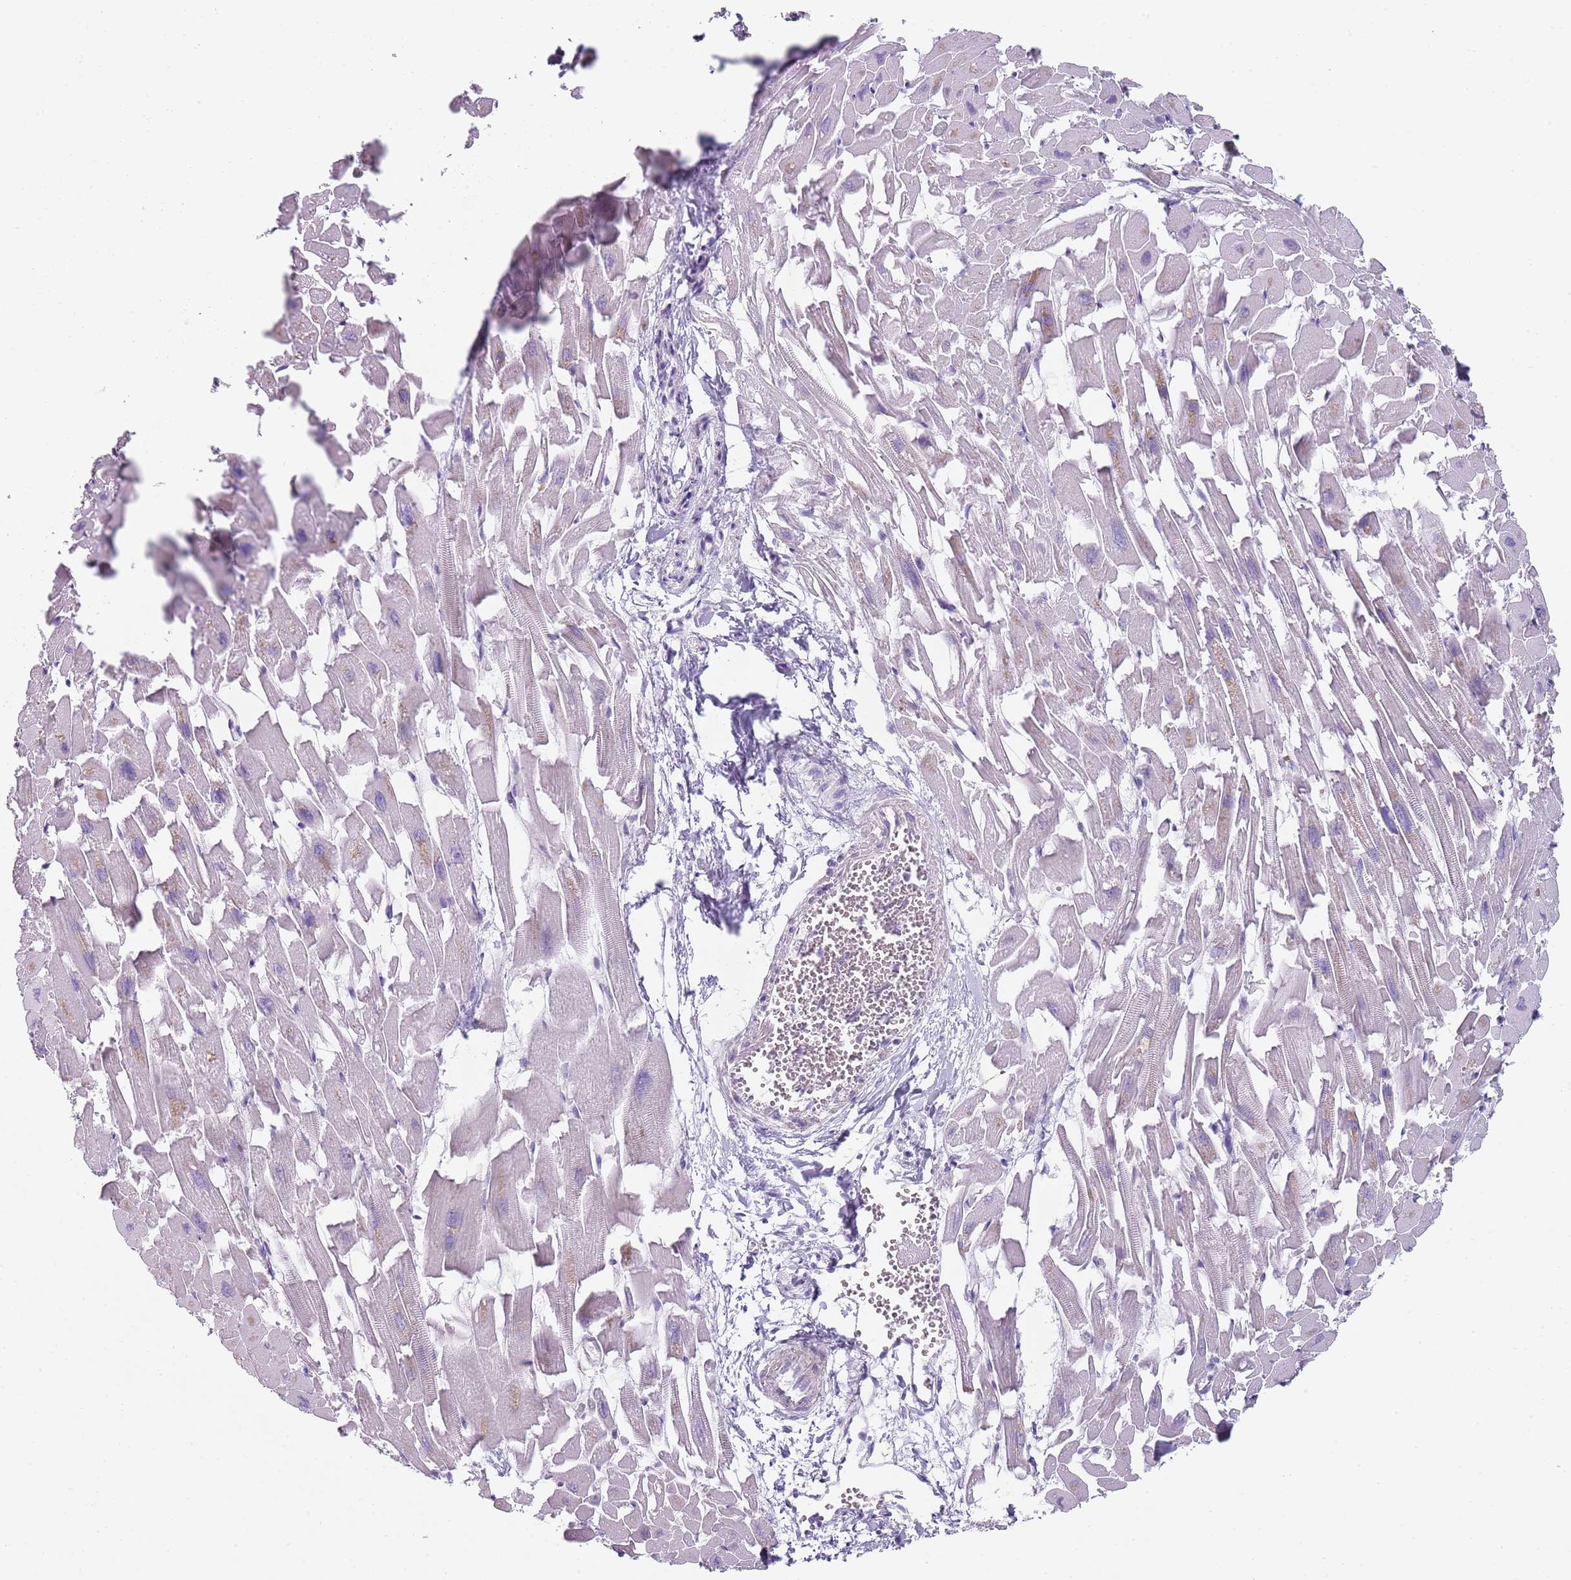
{"staining": {"intensity": "negative", "quantity": "none", "location": "none"}, "tissue": "heart muscle", "cell_type": "Cardiomyocytes", "image_type": "normal", "snomed": [{"axis": "morphology", "description": "Normal tissue, NOS"}, {"axis": "topography", "description": "Heart"}], "caption": "Immunohistochemistry (IHC) histopathology image of normal heart muscle: heart muscle stained with DAB (3,3'-diaminobenzidine) exhibits no significant protein positivity in cardiomyocytes.", "gene": "SLC26A6", "patient": {"sex": "female", "age": 64}}